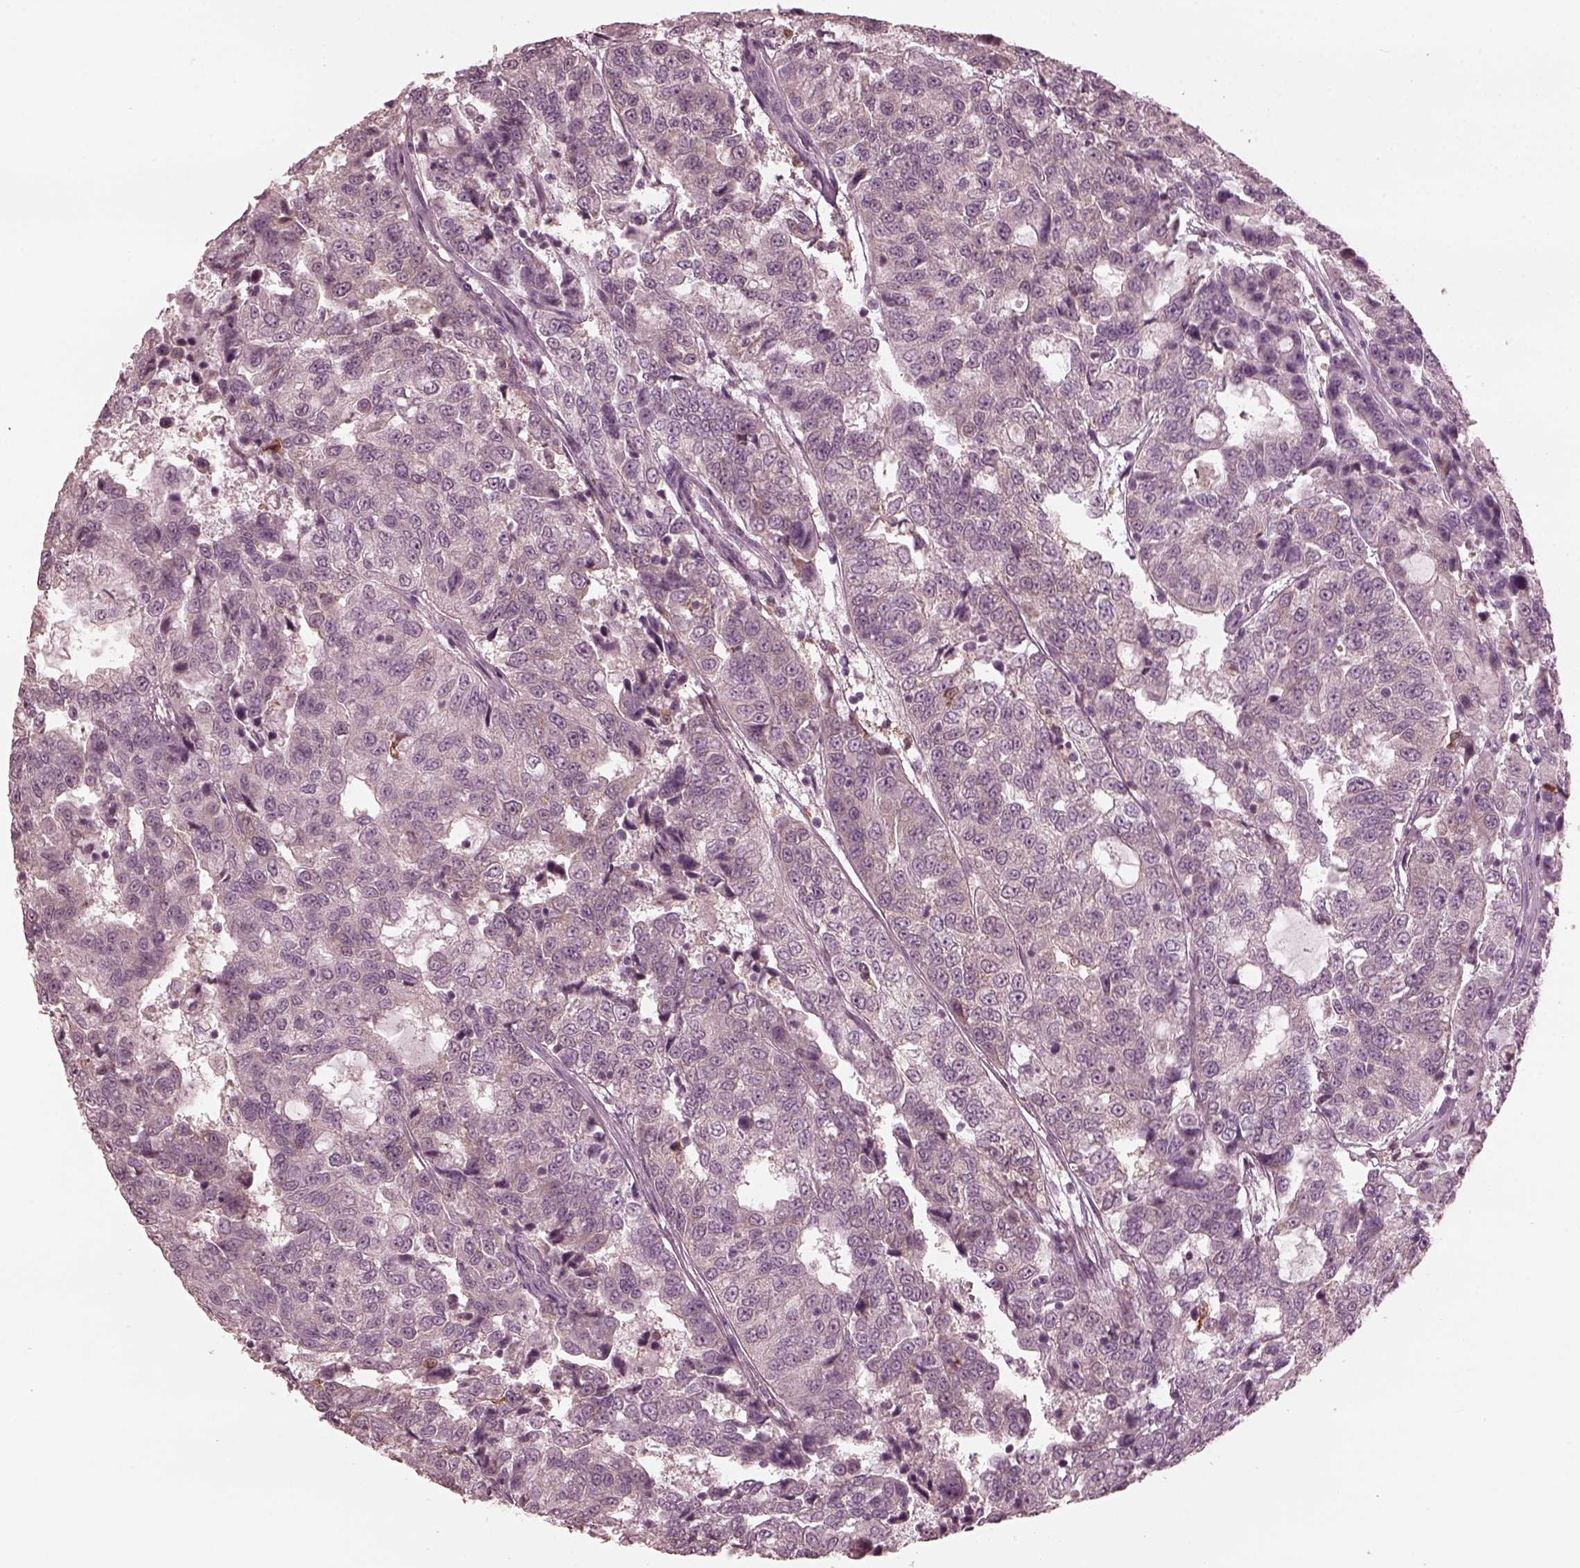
{"staining": {"intensity": "negative", "quantity": "none", "location": "none"}, "tissue": "urothelial cancer", "cell_type": "Tumor cells", "image_type": "cancer", "snomed": [{"axis": "morphology", "description": "Urothelial carcinoma, NOS"}, {"axis": "morphology", "description": "Urothelial carcinoma, High grade"}, {"axis": "topography", "description": "Urinary bladder"}], "caption": "Transitional cell carcinoma was stained to show a protein in brown. There is no significant staining in tumor cells.", "gene": "PSTPIP2", "patient": {"sex": "female", "age": 73}}